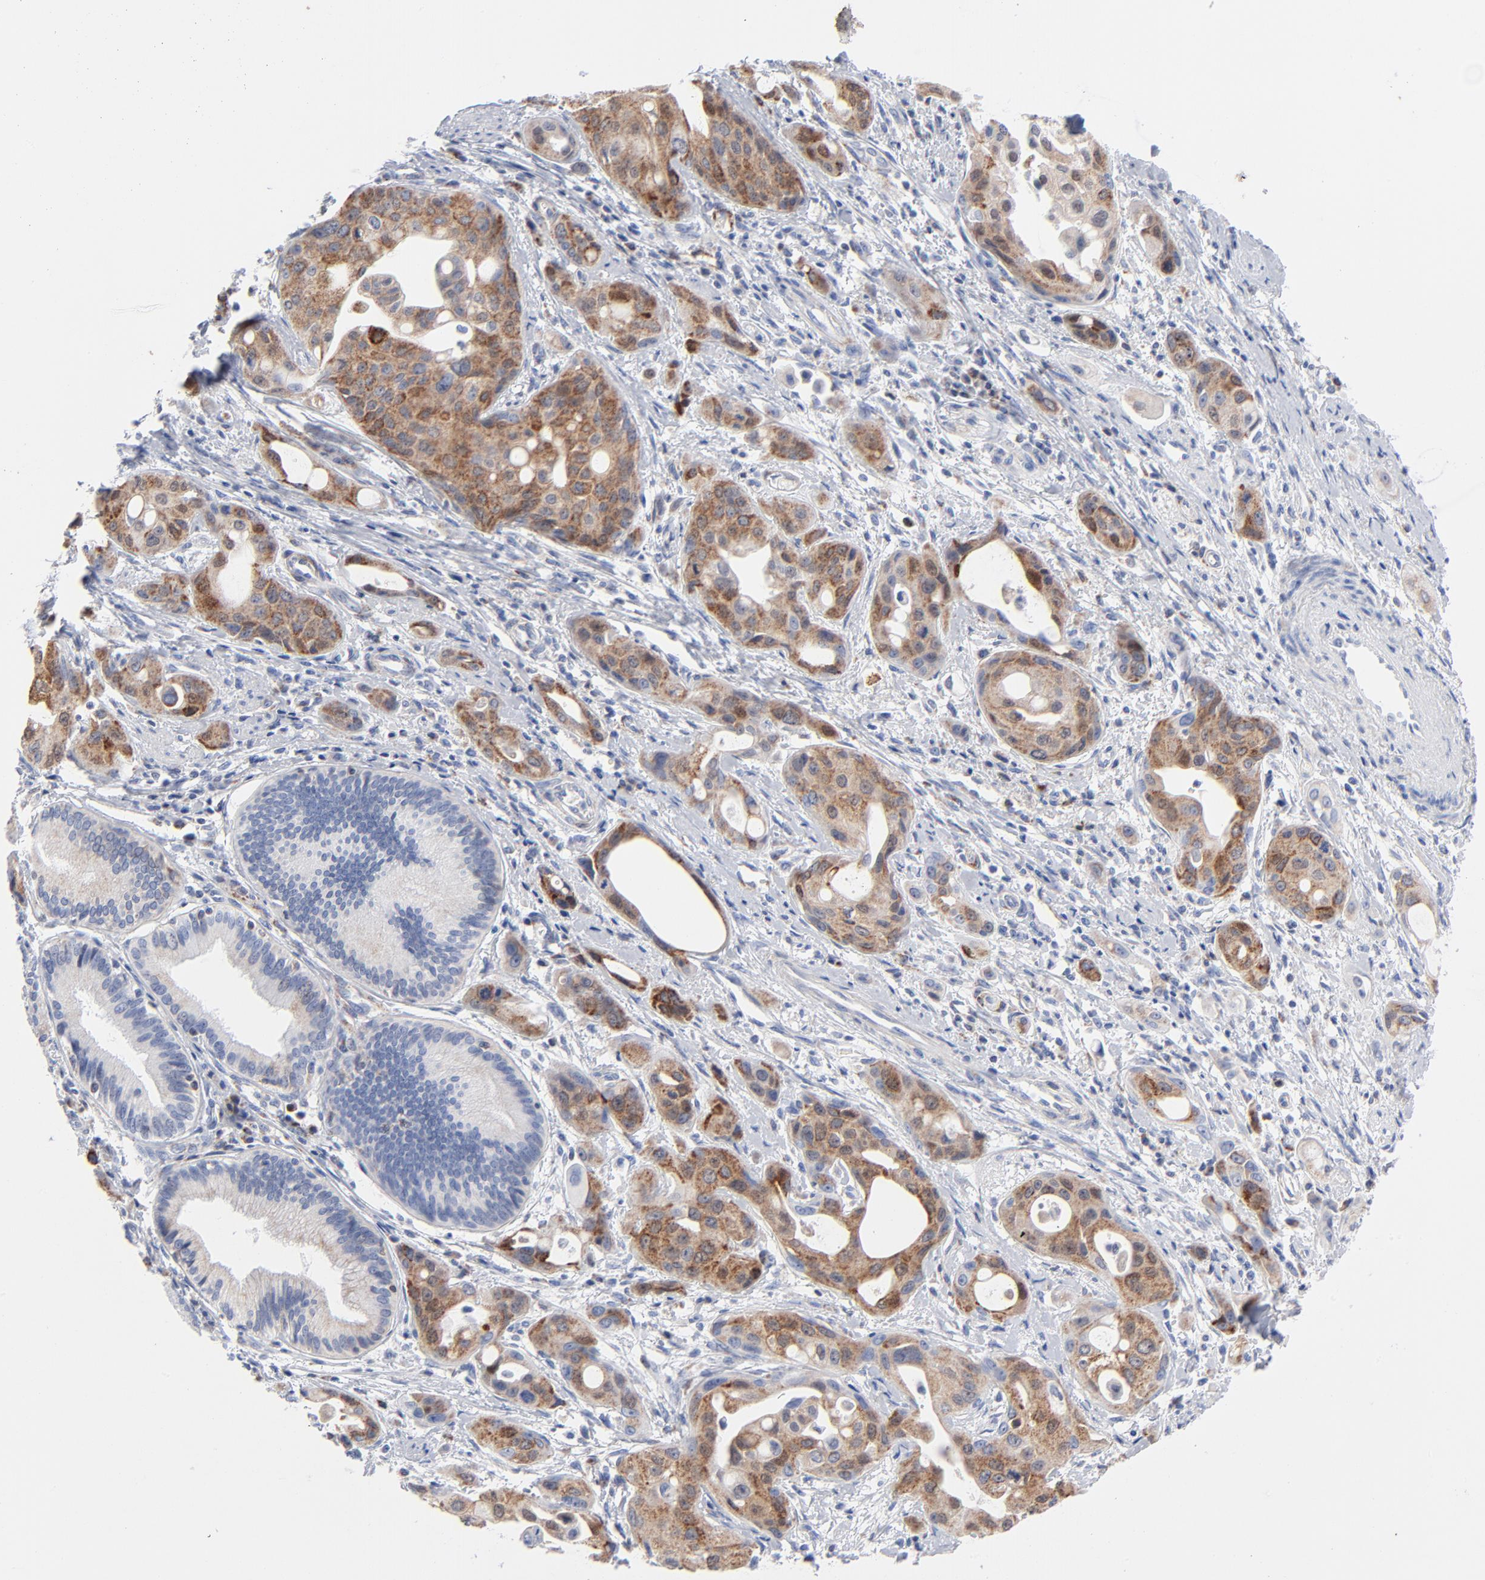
{"staining": {"intensity": "weak", "quantity": ">75%", "location": "cytoplasmic/membranous"}, "tissue": "pancreatic cancer", "cell_type": "Tumor cells", "image_type": "cancer", "snomed": [{"axis": "morphology", "description": "Adenocarcinoma, NOS"}, {"axis": "topography", "description": "Pancreas"}], "caption": "Immunohistochemistry (DAB) staining of human pancreatic cancer shows weak cytoplasmic/membranous protein positivity in approximately >75% of tumor cells. Using DAB (brown) and hematoxylin (blue) stains, captured at high magnification using brightfield microscopy.", "gene": "CHCHD10", "patient": {"sex": "female", "age": 60}}